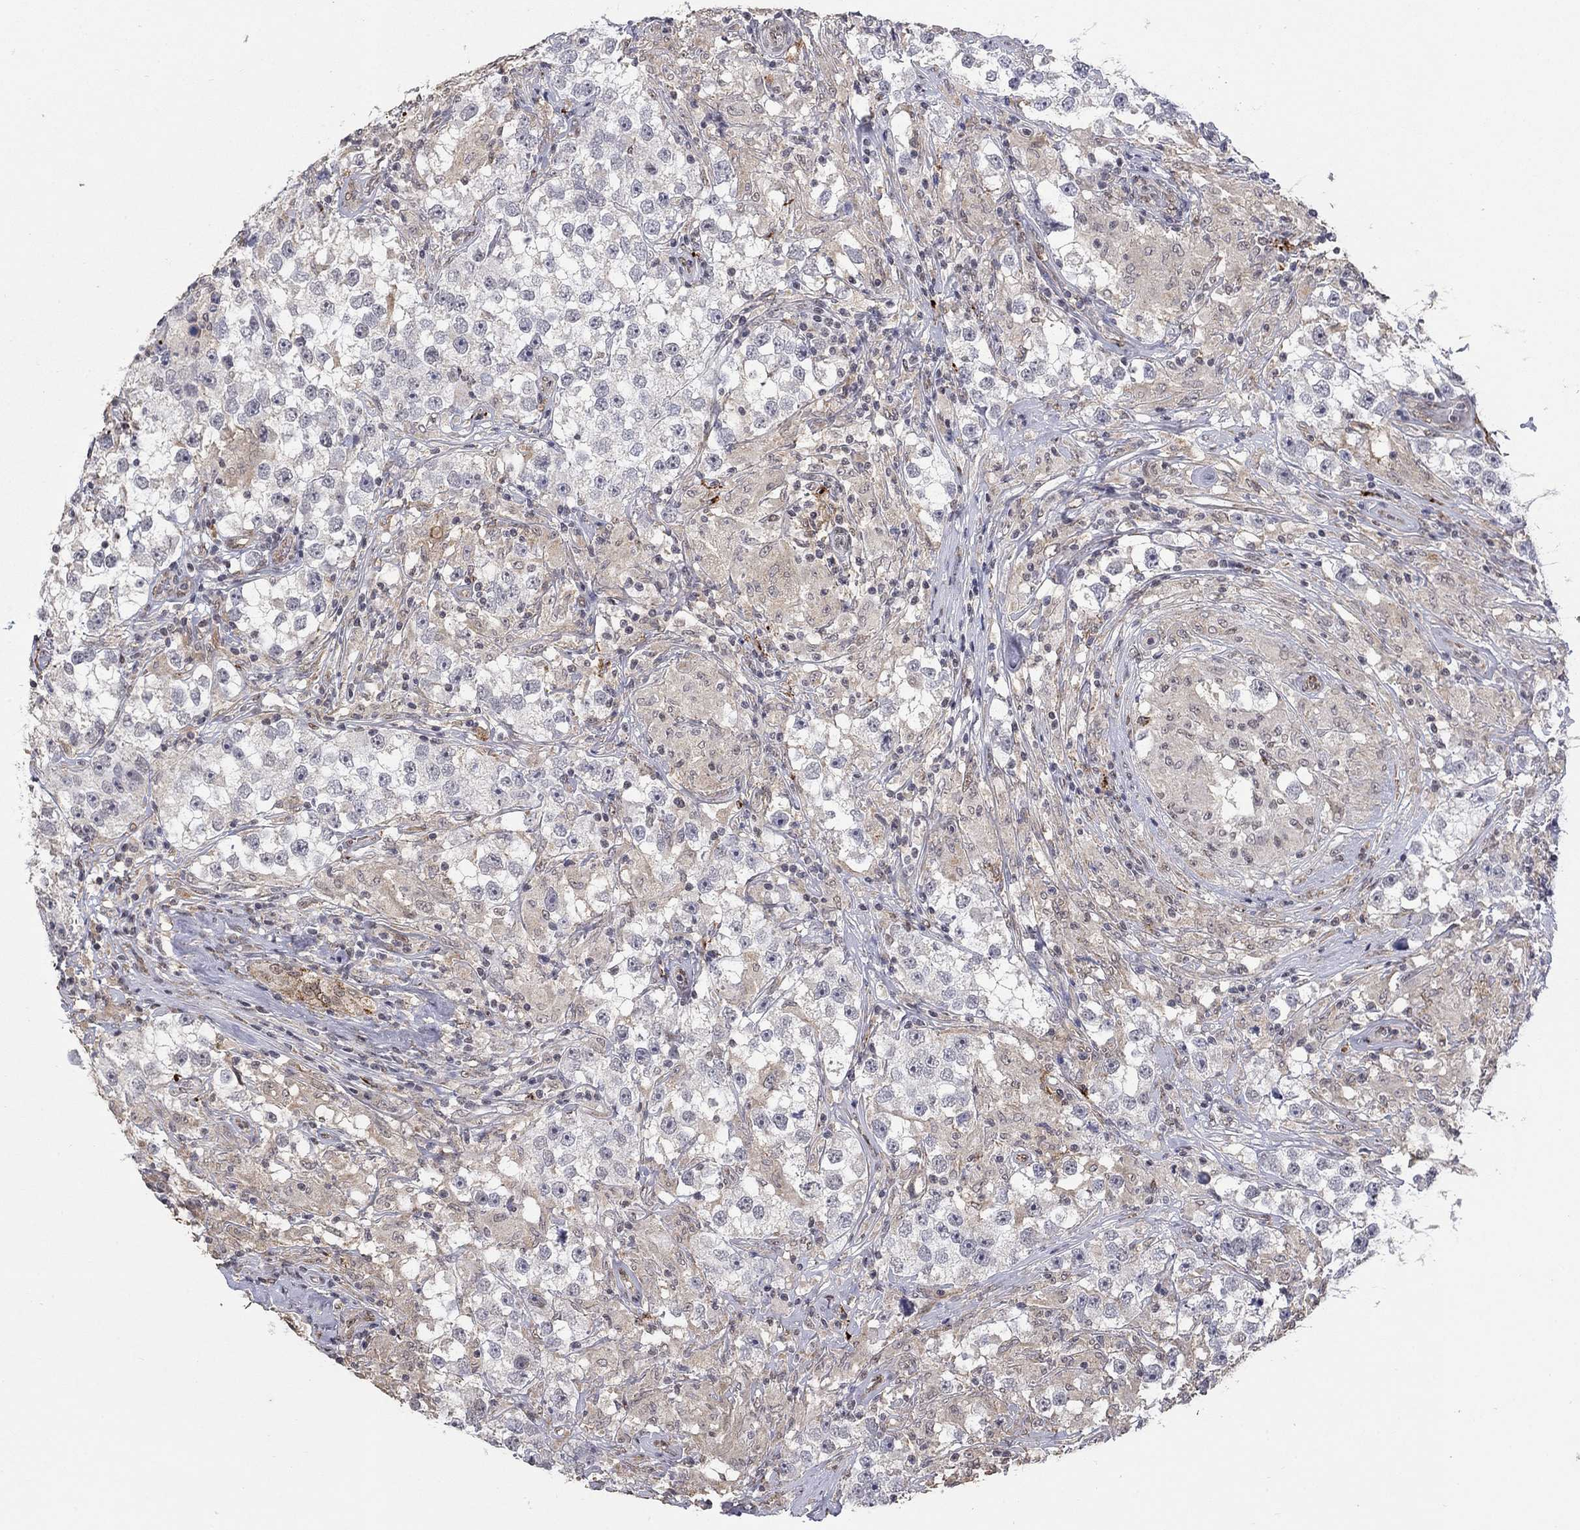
{"staining": {"intensity": "negative", "quantity": "none", "location": "none"}, "tissue": "testis cancer", "cell_type": "Tumor cells", "image_type": "cancer", "snomed": [{"axis": "morphology", "description": "Seminoma, NOS"}, {"axis": "topography", "description": "Testis"}], "caption": "This image is of testis cancer (seminoma) stained with immunohistochemistry (IHC) to label a protein in brown with the nuclei are counter-stained blue. There is no expression in tumor cells. (Immunohistochemistry (ihc), brightfield microscopy, high magnification).", "gene": "GRIA3", "patient": {"sex": "male", "age": 46}}